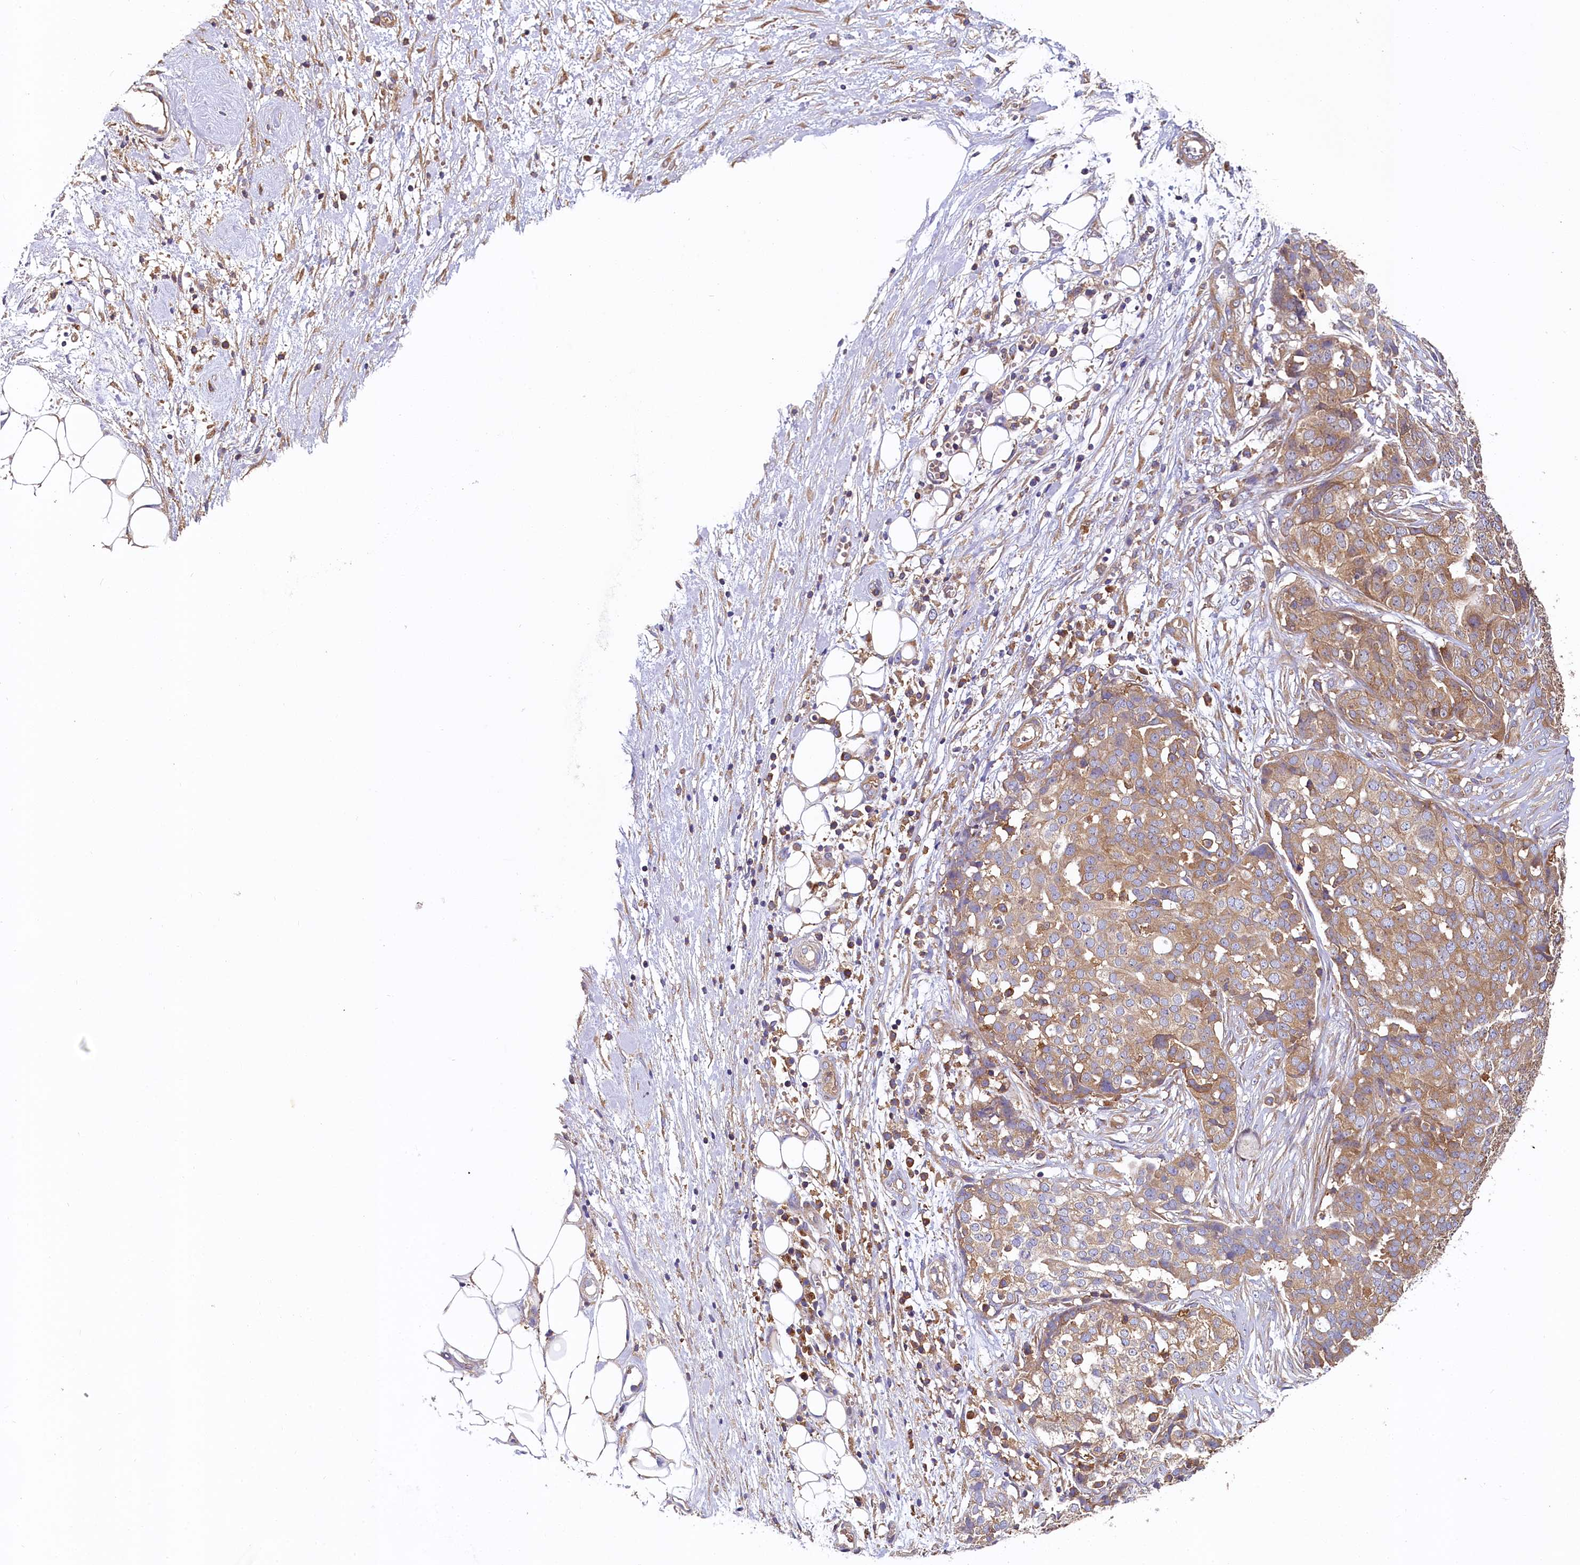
{"staining": {"intensity": "weak", "quantity": ">75%", "location": "cytoplasmic/membranous"}, "tissue": "ovarian cancer", "cell_type": "Tumor cells", "image_type": "cancer", "snomed": [{"axis": "morphology", "description": "Cystadenocarcinoma, serous, NOS"}, {"axis": "topography", "description": "Soft tissue"}, {"axis": "topography", "description": "Ovary"}], "caption": "Brown immunohistochemical staining in ovarian cancer (serous cystadenocarcinoma) exhibits weak cytoplasmic/membranous expression in approximately >75% of tumor cells.", "gene": "PPIP5K1", "patient": {"sex": "female", "age": 57}}